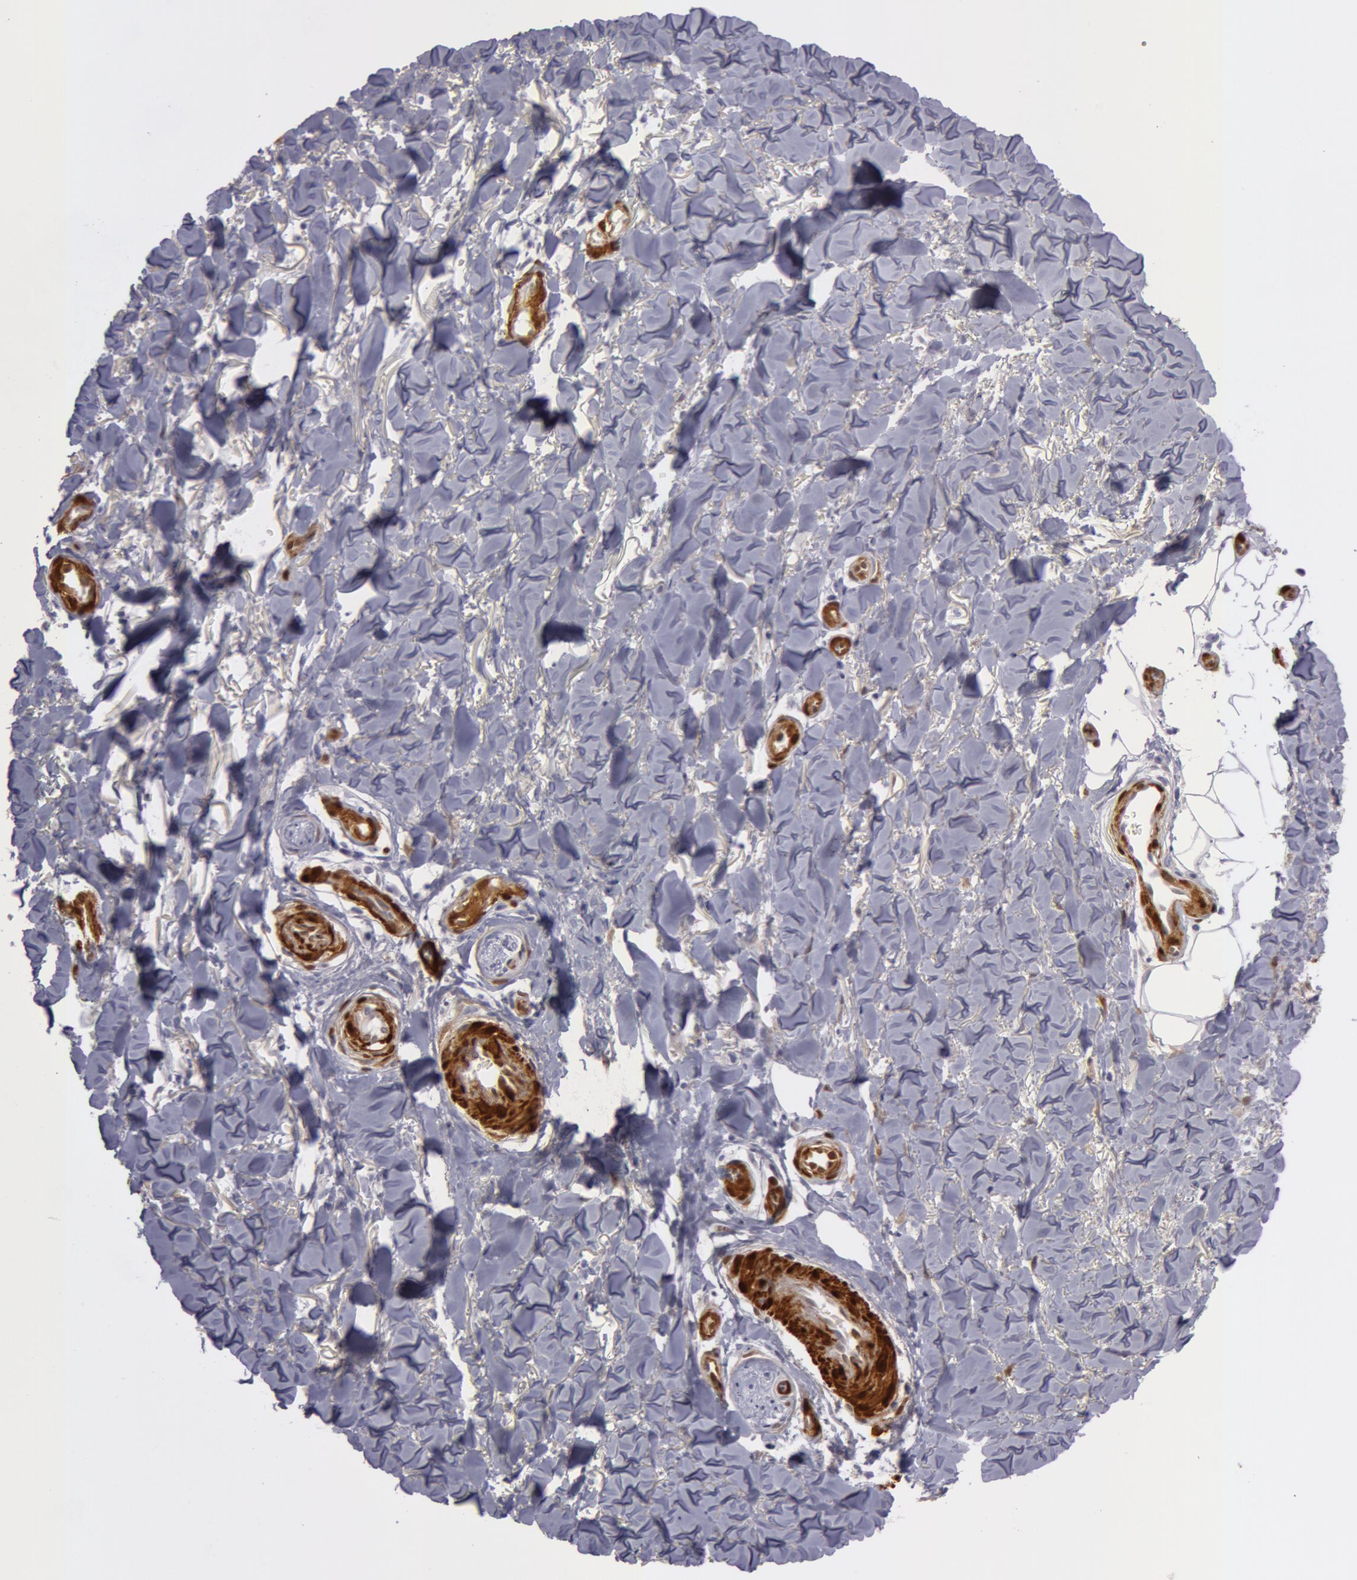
{"staining": {"intensity": "negative", "quantity": "none", "location": "none"}, "tissue": "skin cancer", "cell_type": "Tumor cells", "image_type": "cancer", "snomed": [{"axis": "morphology", "description": "Basal cell carcinoma"}, {"axis": "topography", "description": "Skin"}], "caption": "A photomicrograph of skin cancer (basal cell carcinoma) stained for a protein shows no brown staining in tumor cells. (DAB (3,3'-diaminobenzidine) IHC, high magnification).", "gene": "TAGLN", "patient": {"sex": "male", "age": 81}}